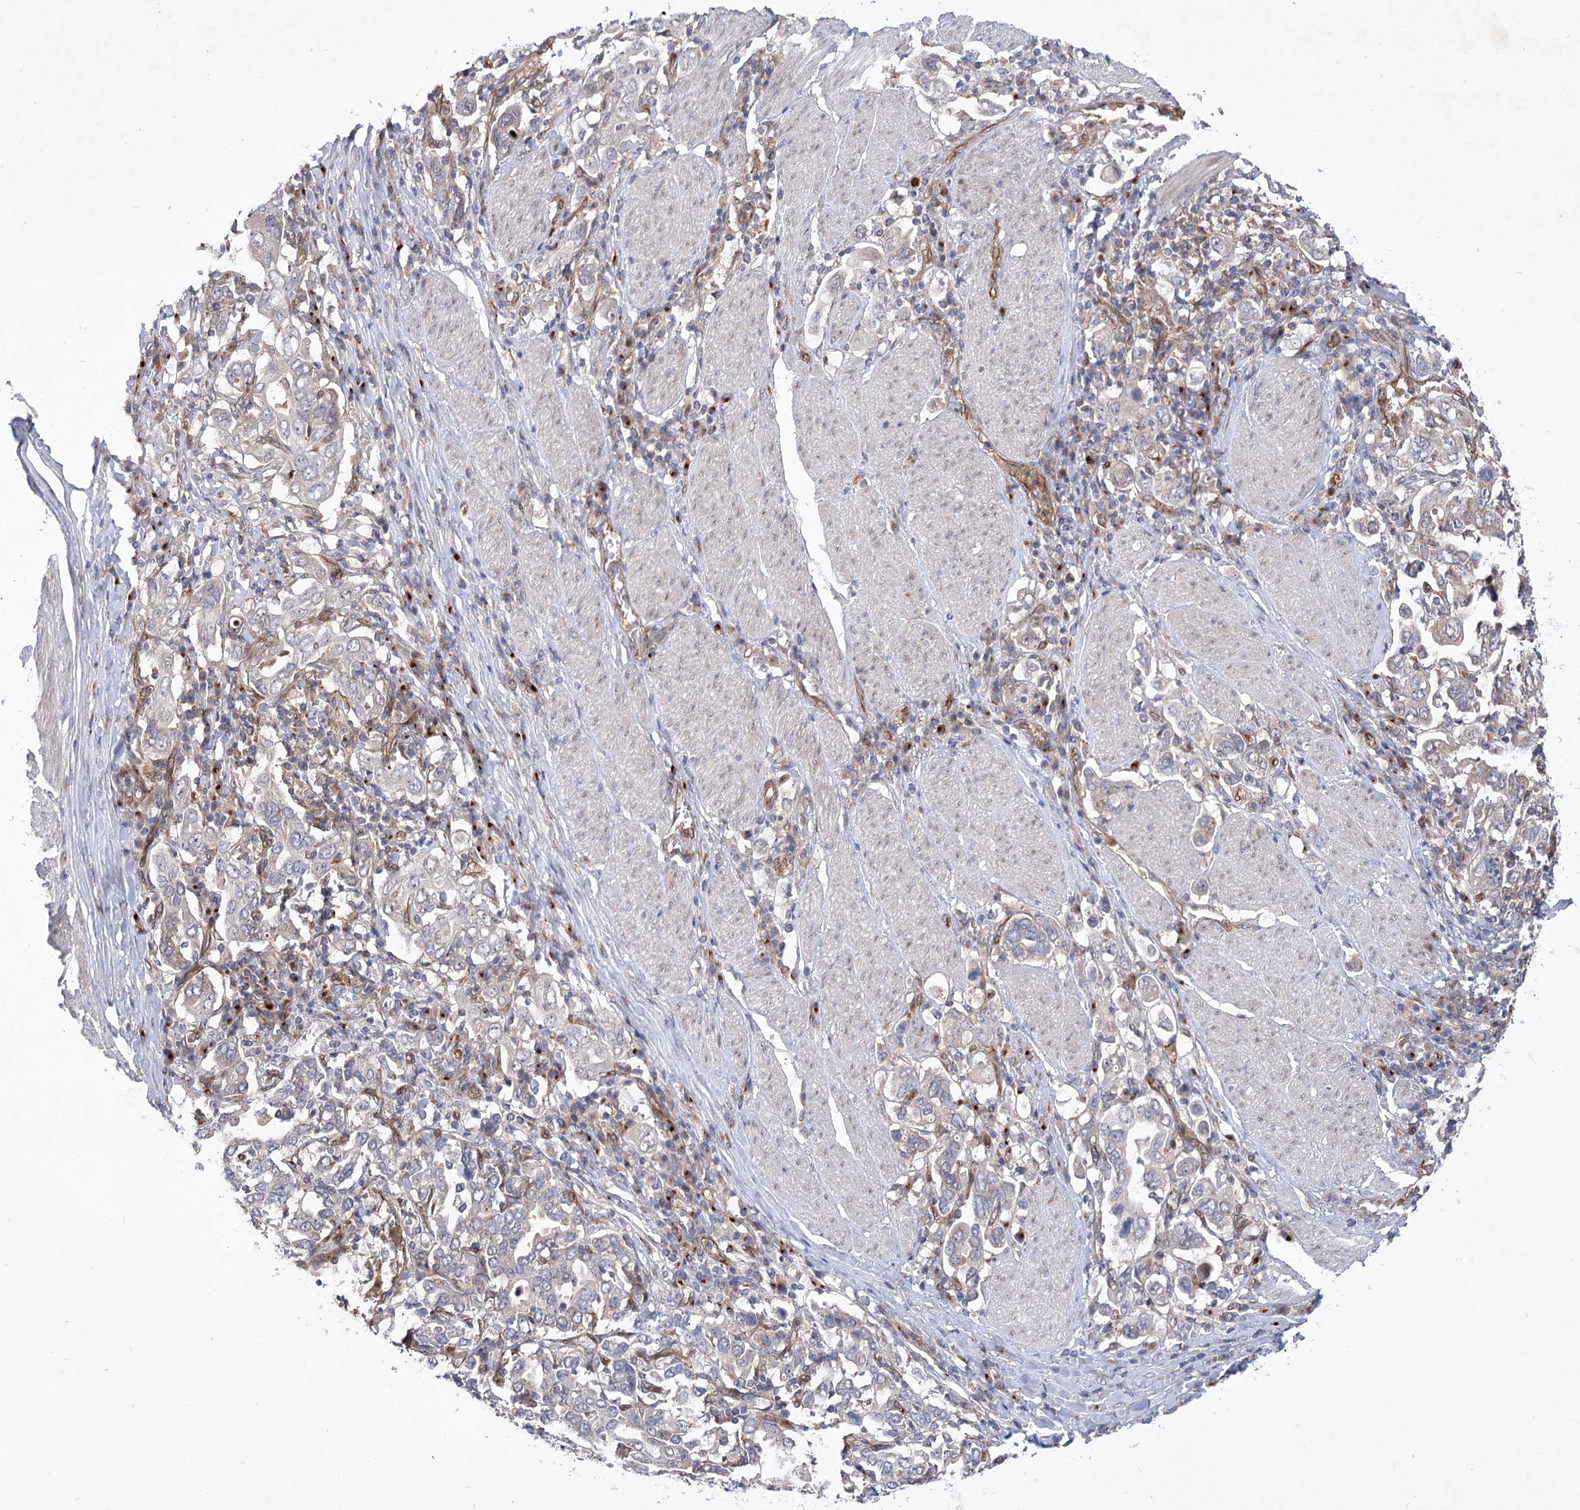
{"staining": {"intensity": "weak", "quantity": "<25%", "location": "cytoplasmic/membranous"}, "tissue": "stomach cancer", "cell_type": "Tumor cells", "image_type": "cancer", "snomed": [{"axis": "morphology", "description": "Adenocarcinoma, NOS"}, {"axis": "topography", "description": "Stomach, upper"}], "caption": "Immunohistochemistry (IHC) of human stomach cancer demonstrates no positivity in tumor cells. The staining is performed using DAB (3,3'-diaminobenzidine) brown chromogen with nuclei counter-stained in using hematoxylin.", "gene": "ARHGAP31", "patient": {"sex": "male", "age": 62}}